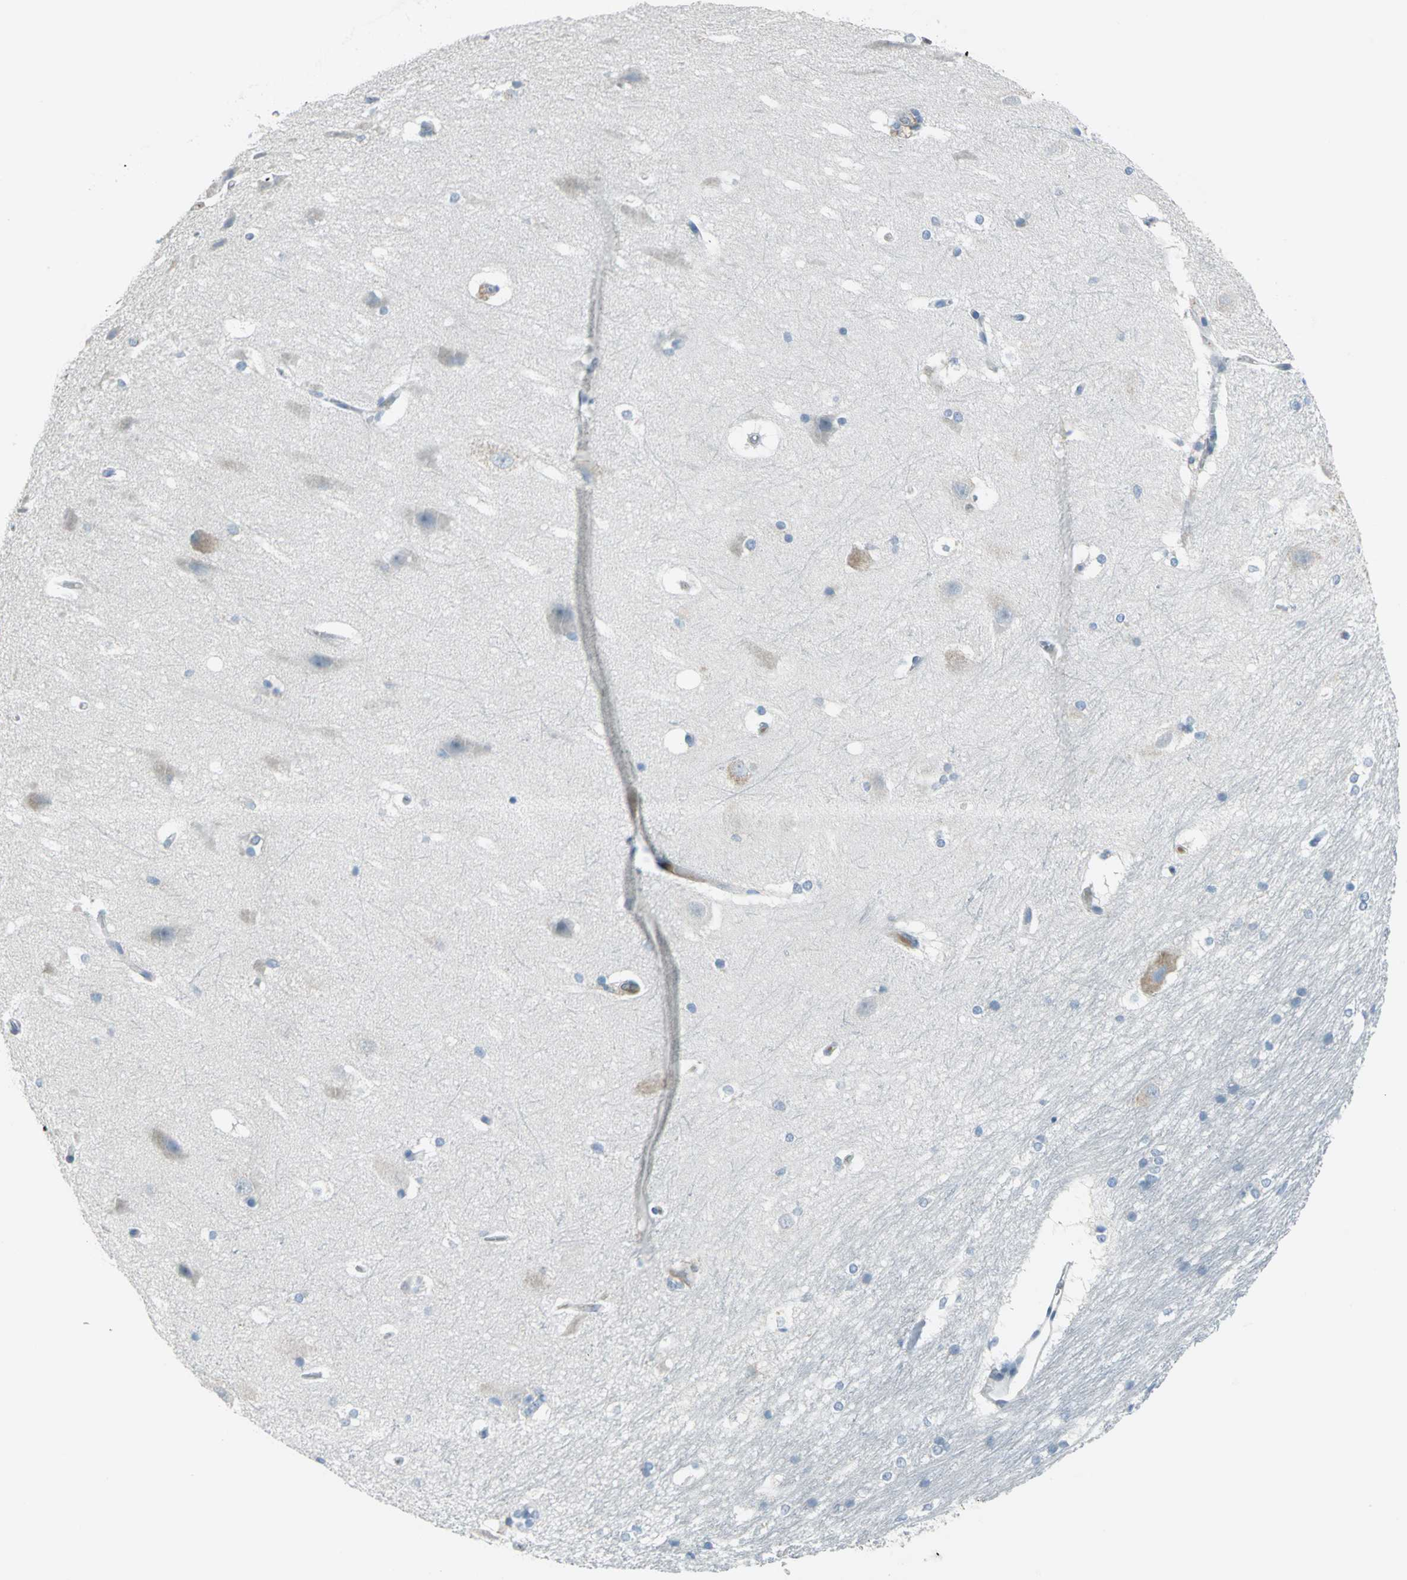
{"staining": {"intensity": "negative", "quantity": "none", "location": "none"}, "tissue": "hippocampus", "cell_type": "Glial cells", "image_type": "normal", "snomed": [{"axis": "morphology", "description": "Normal tissue, NOS"}, {"axis": "topography", "description": "Hippocampus"}], "caption": "This is an immunohistochemistry (IHC) histopathology image of normal hippocampus. There is no staining in glial cells.", "gene": "MCM3", "patient": {"sex": "female", "age": 19}}